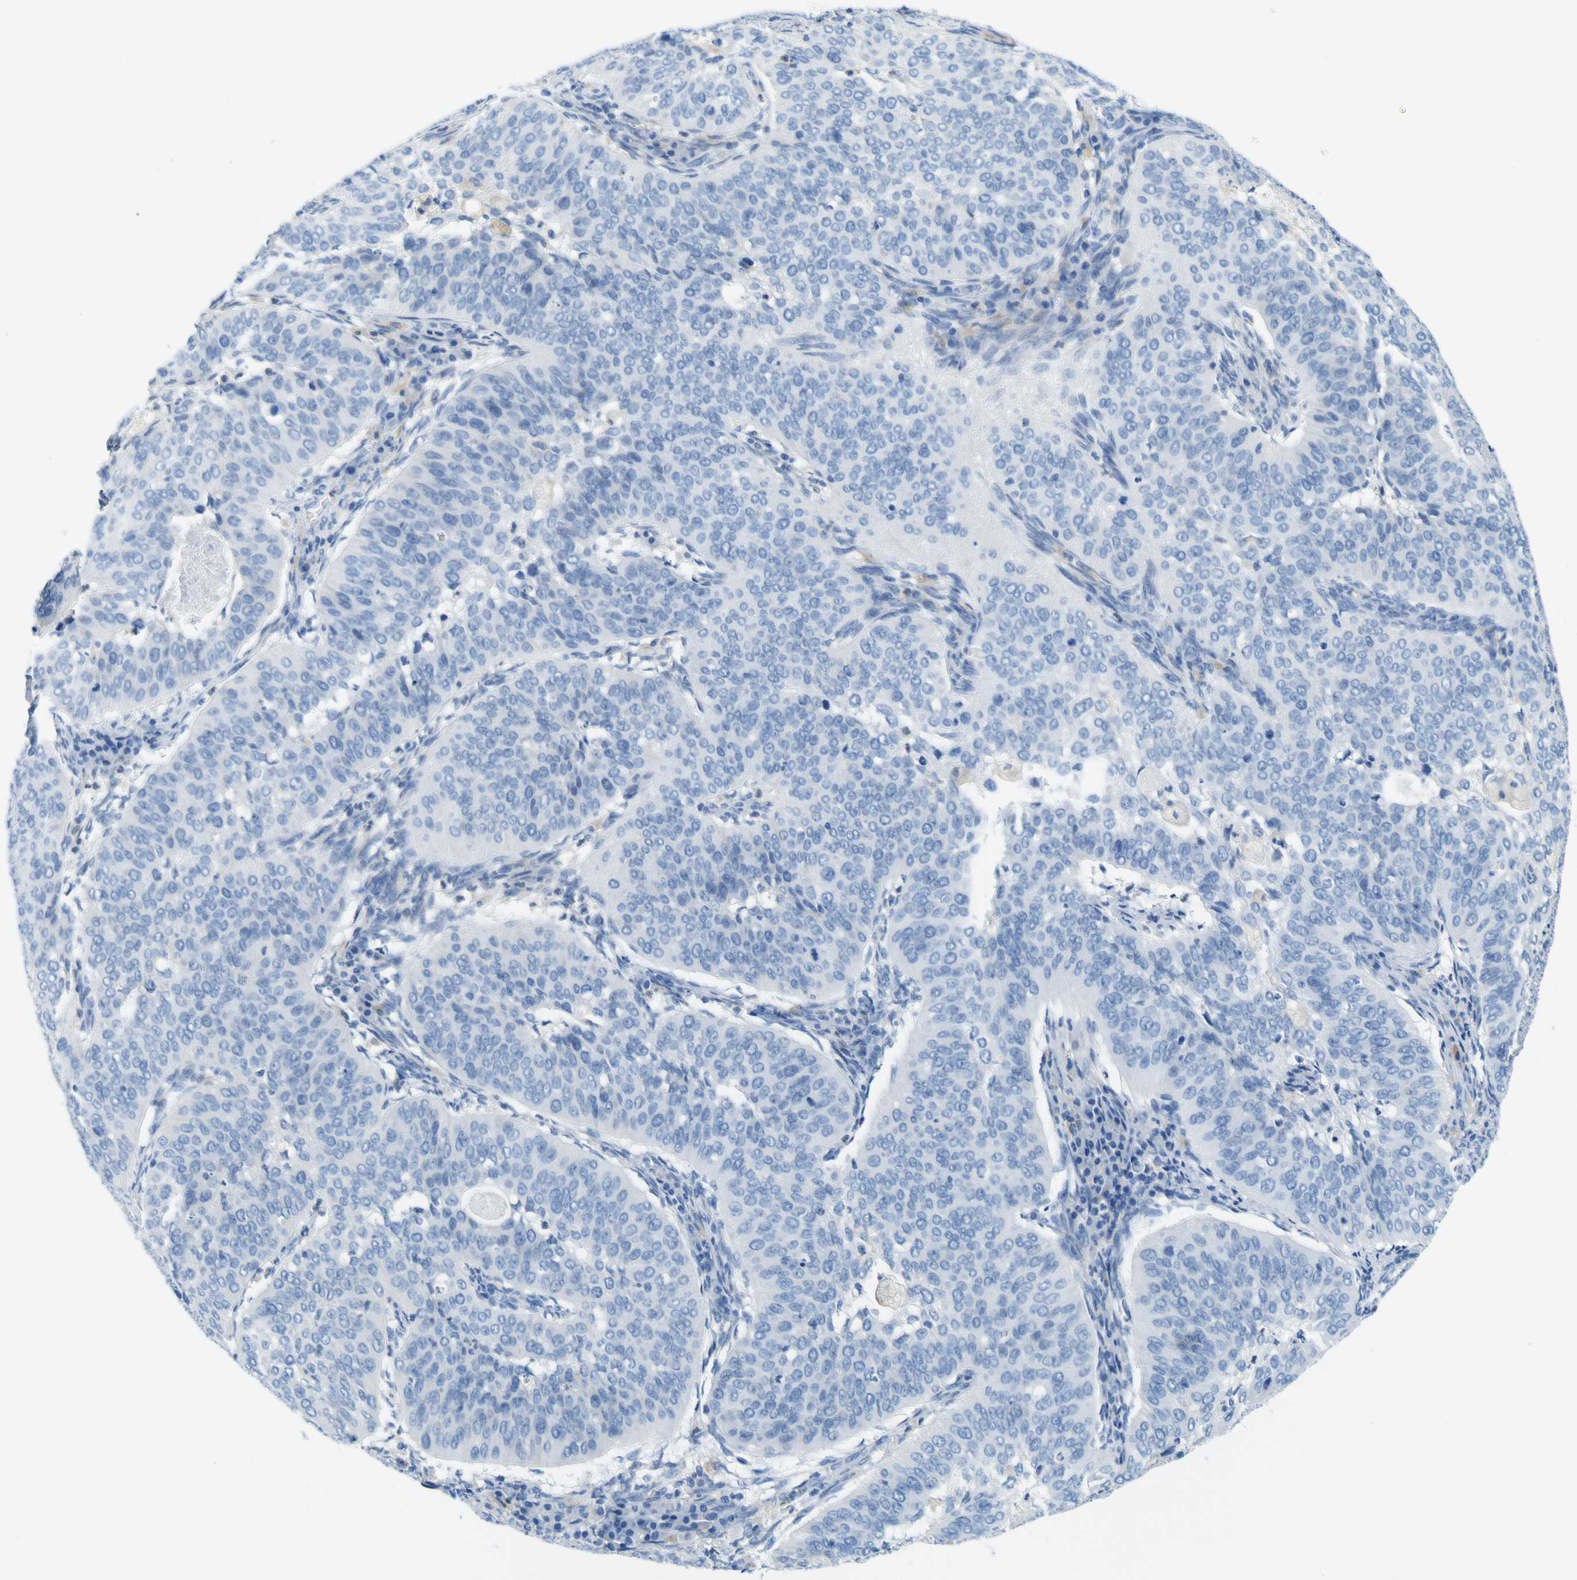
{"staining": {"intensity": "negative", "quantity": "none", "location": "none"}, "tissue": "cervical cancer", "cell_type": "Tumor cells", "image_type": "cancer", "snomed": [{"axis": "morphology", "description": "Normal tissue, NOS"}, {"axis": "morphology", "description": "Squamous cell carcinoma, NOS"}, {"axis": "topography", "description": "Cervix"}], "caption": "Image shows no protein positivity in tumor cells of squamous cell carcinoma (cervical) tissue.", "gene": "ACSL1", "patient": {"sex": "female", "age": 39}}